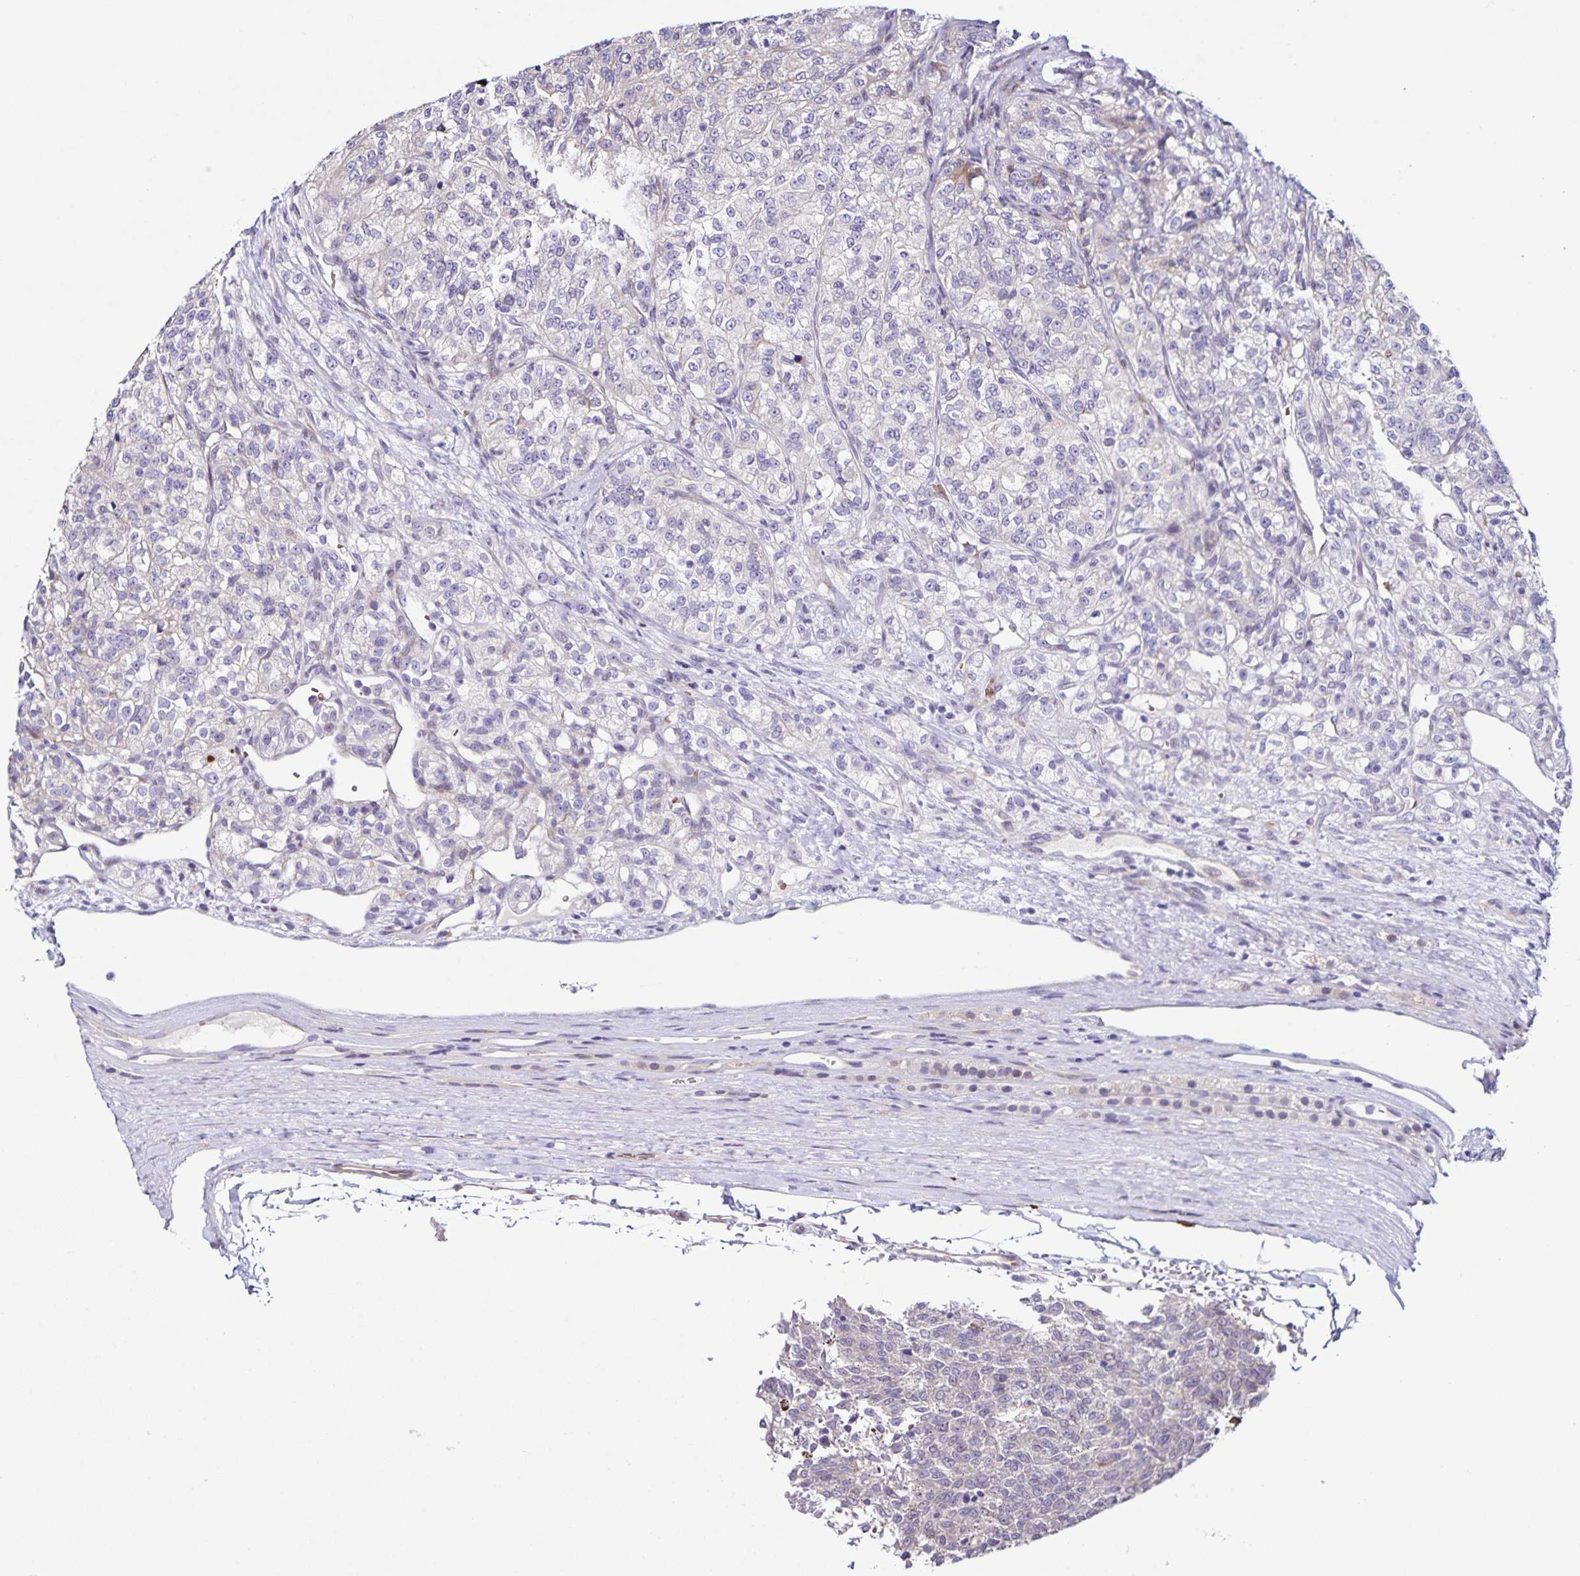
{"staining": {"intensity": "negative", "quantity": "none", "location": "none"}, "tissue": "renal cancer", "cell_type": "Tumor cells", "image_type": "cancer", "snomed": [{"axis": "morphology", "description": "Adenocarcinoma, NOS"}, {"axis": "topography", "description": "Kidney"}], "caption": "Immunohistochemistry (IHC) histopathology image of adenocarcinoma (renal) stained for a protein (brown), which displays no positivity in tumor cells.", "gene": "RNFT2", "patient": {"sex": "female", "age": 63}}